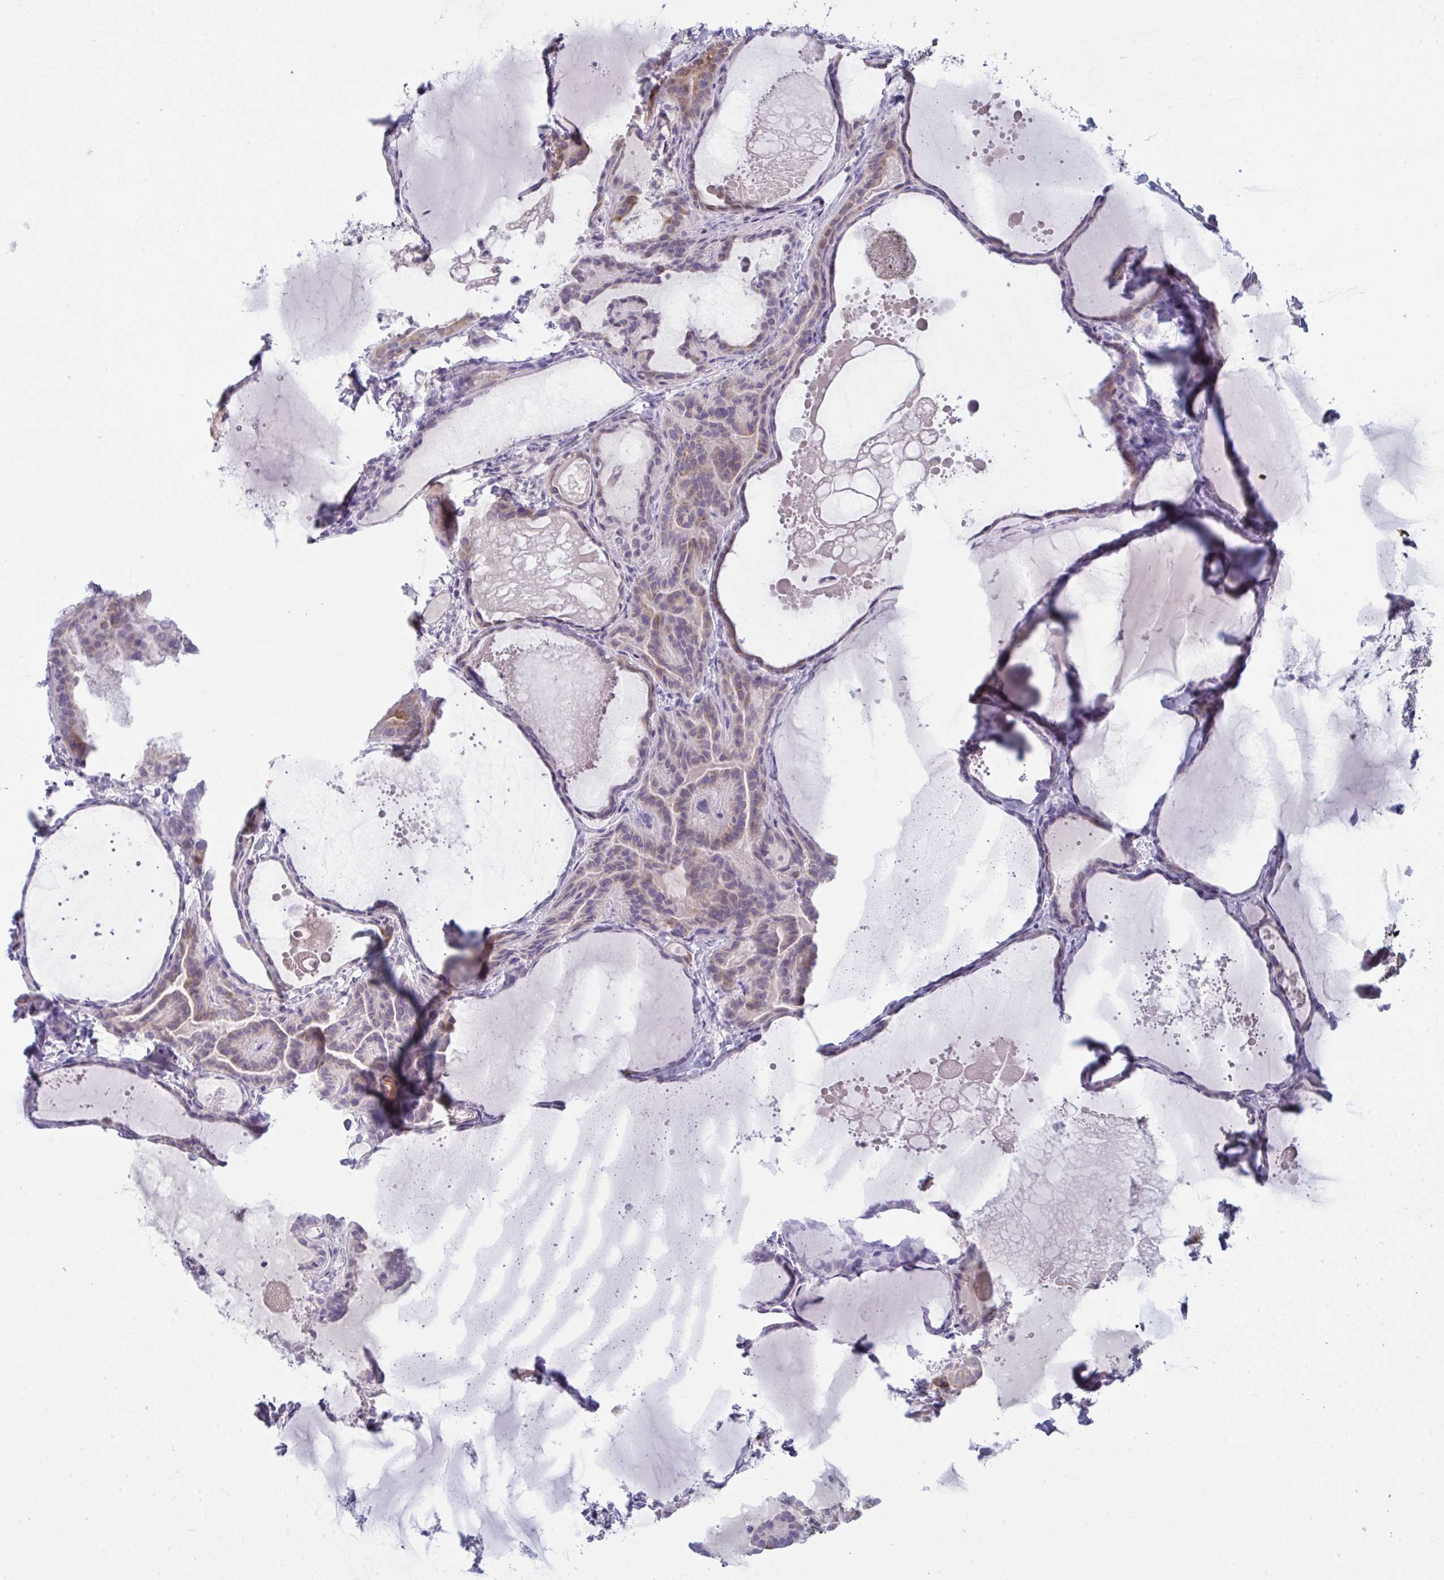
{"staining": {"intensity": "moderate", "quantity": "<25%", "location": "cytoplasmic/membranous"}, "tissue": "thyroid cancer", "cell_type": "Tumor cells", "image_type": "cancer", "snomed": [{"axis": "morphology", "description": "Papillary adenocarcinoma, NOS"}, {"axis": "topography", "description": "Thyroid gland"}], "caption": "Papillary adenocarcinoma (thyroid) stained with IHC displays moderate cytoplasmic/membranous staining in approximately <25% of tumor cells.", "gene": "TENT5D", "patient": {"sex": "female", "age": 46}}